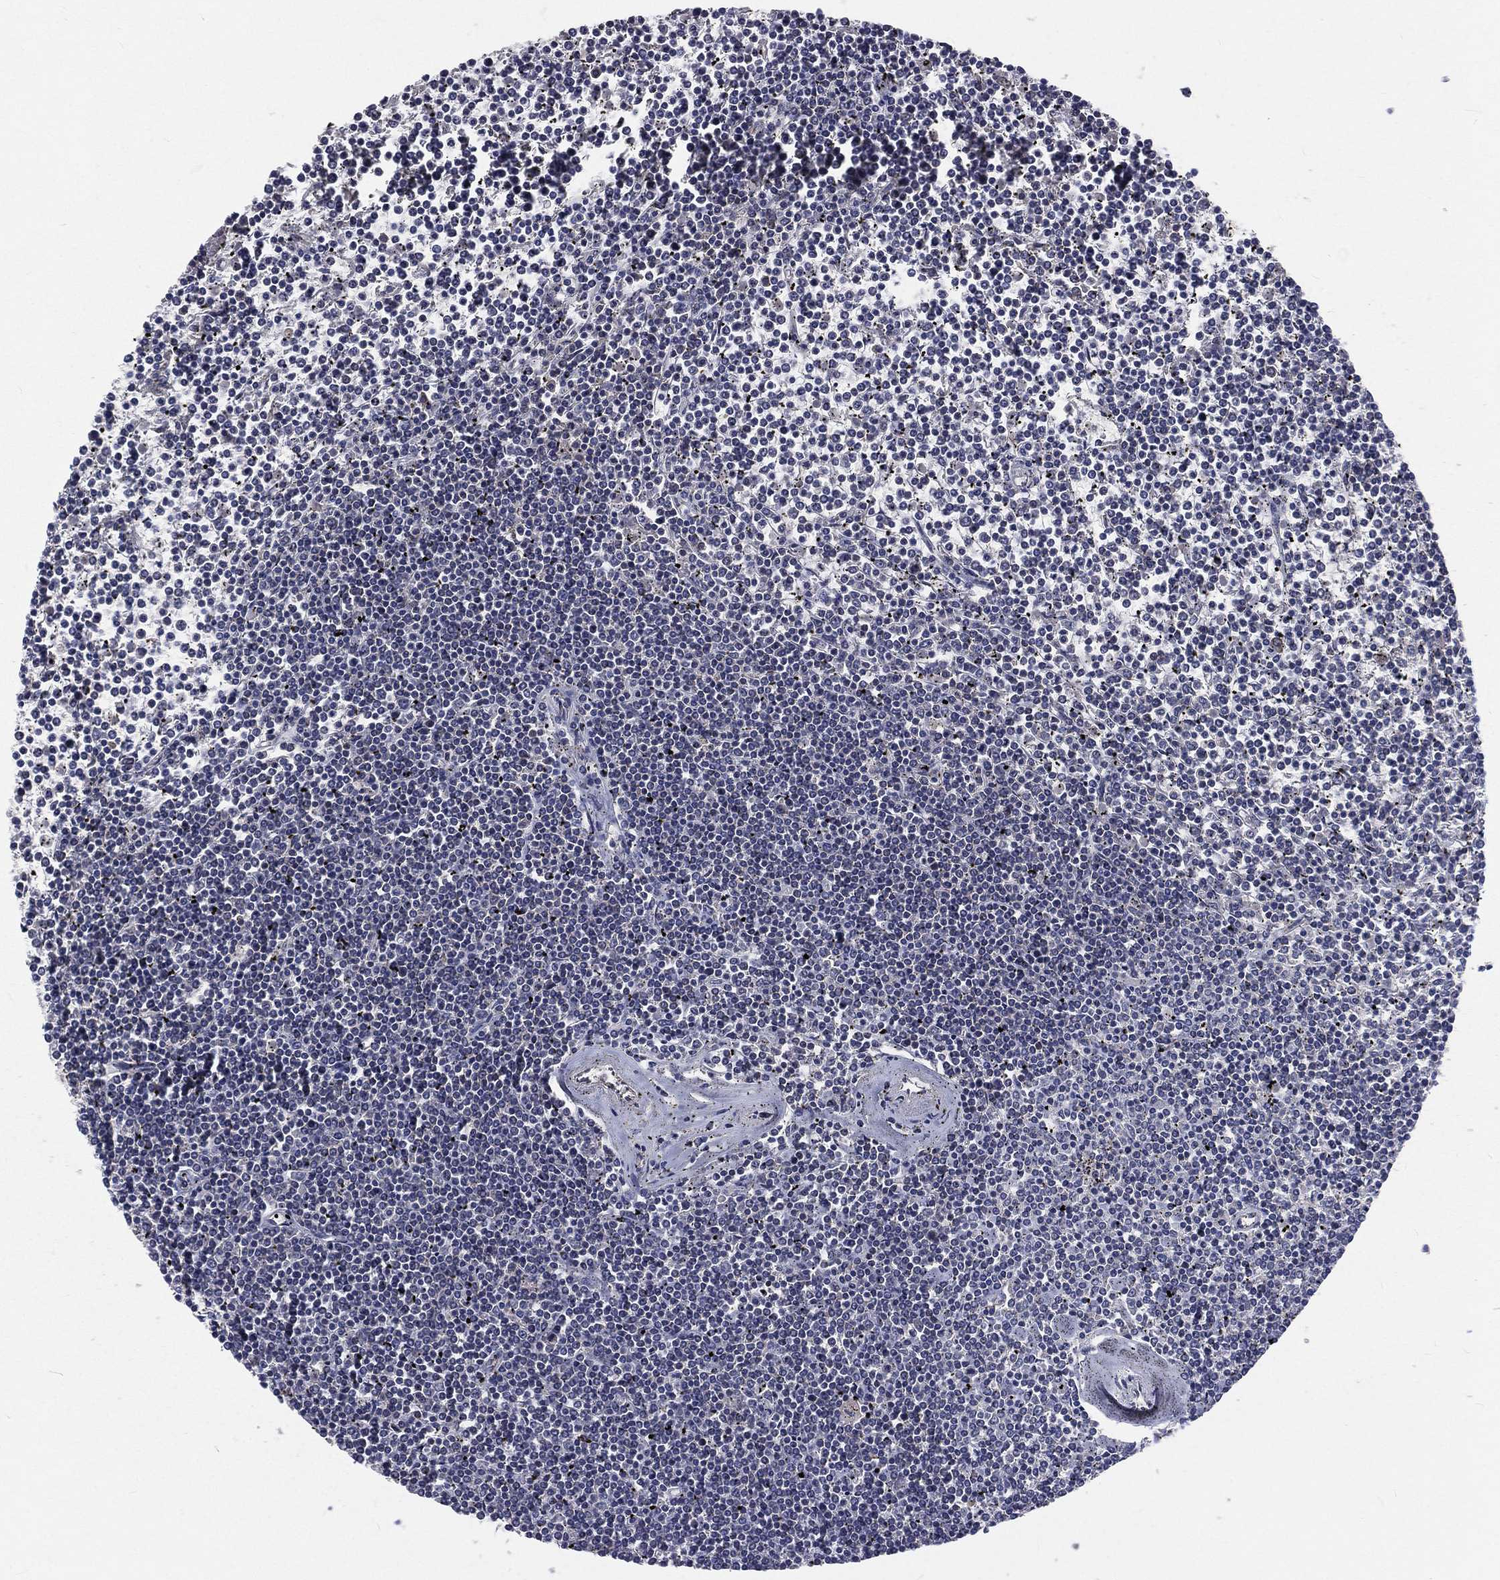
{"staining": {"intensity": "negative", "quantity": "none", "location": "none"}, "tissue": "lymphoma", "cell_type": "Tumor cells", "image_type": "cancer", "snomed": [{"axis": "morphology", "description": "Malignant lymphoma, non-Hodgkin's type, Low grade"}, {"axis": "topography", "description": "Spleen"}], "caption": "IHC of human malignant lymphoma, non-Hodgkin's type (low-grade) exhibits no expression in tumor cells.", "gene": "CROCC", "patient": {"sex": "female", "age": 19}}